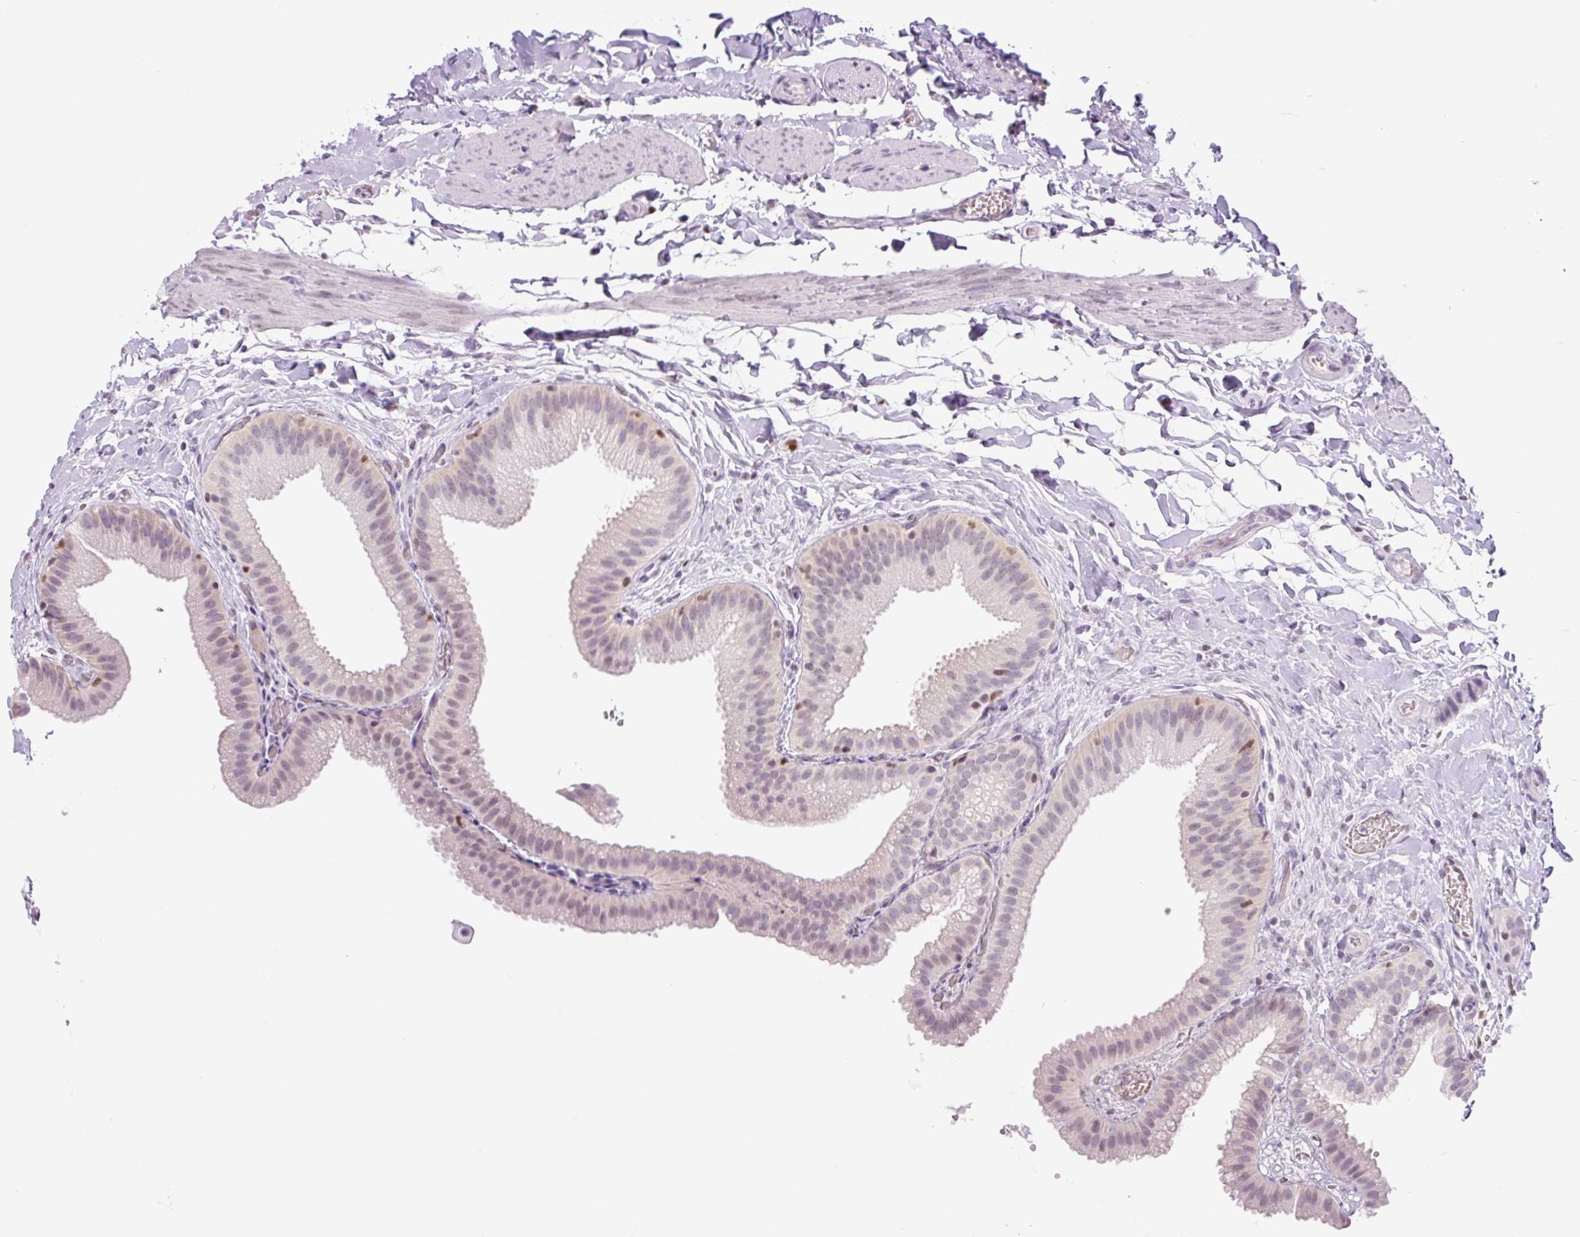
{"staining": {"intensity": "negative", "quantity": "none", "location": "none"}, "tissue": "gallbladder", "cell_type": "Glandular cells", "image_type": "normal", "snomed": [{"axis": "morphology", "description": "Normal tissue, NOS"}, {"axis": "topography", "description": "Gallbladder"}], "caption": "Glandular cells show no significant protein staining in normal gallbladder.", "gene": "TLE3", "patient": {"sex": "female", "age": 63}}